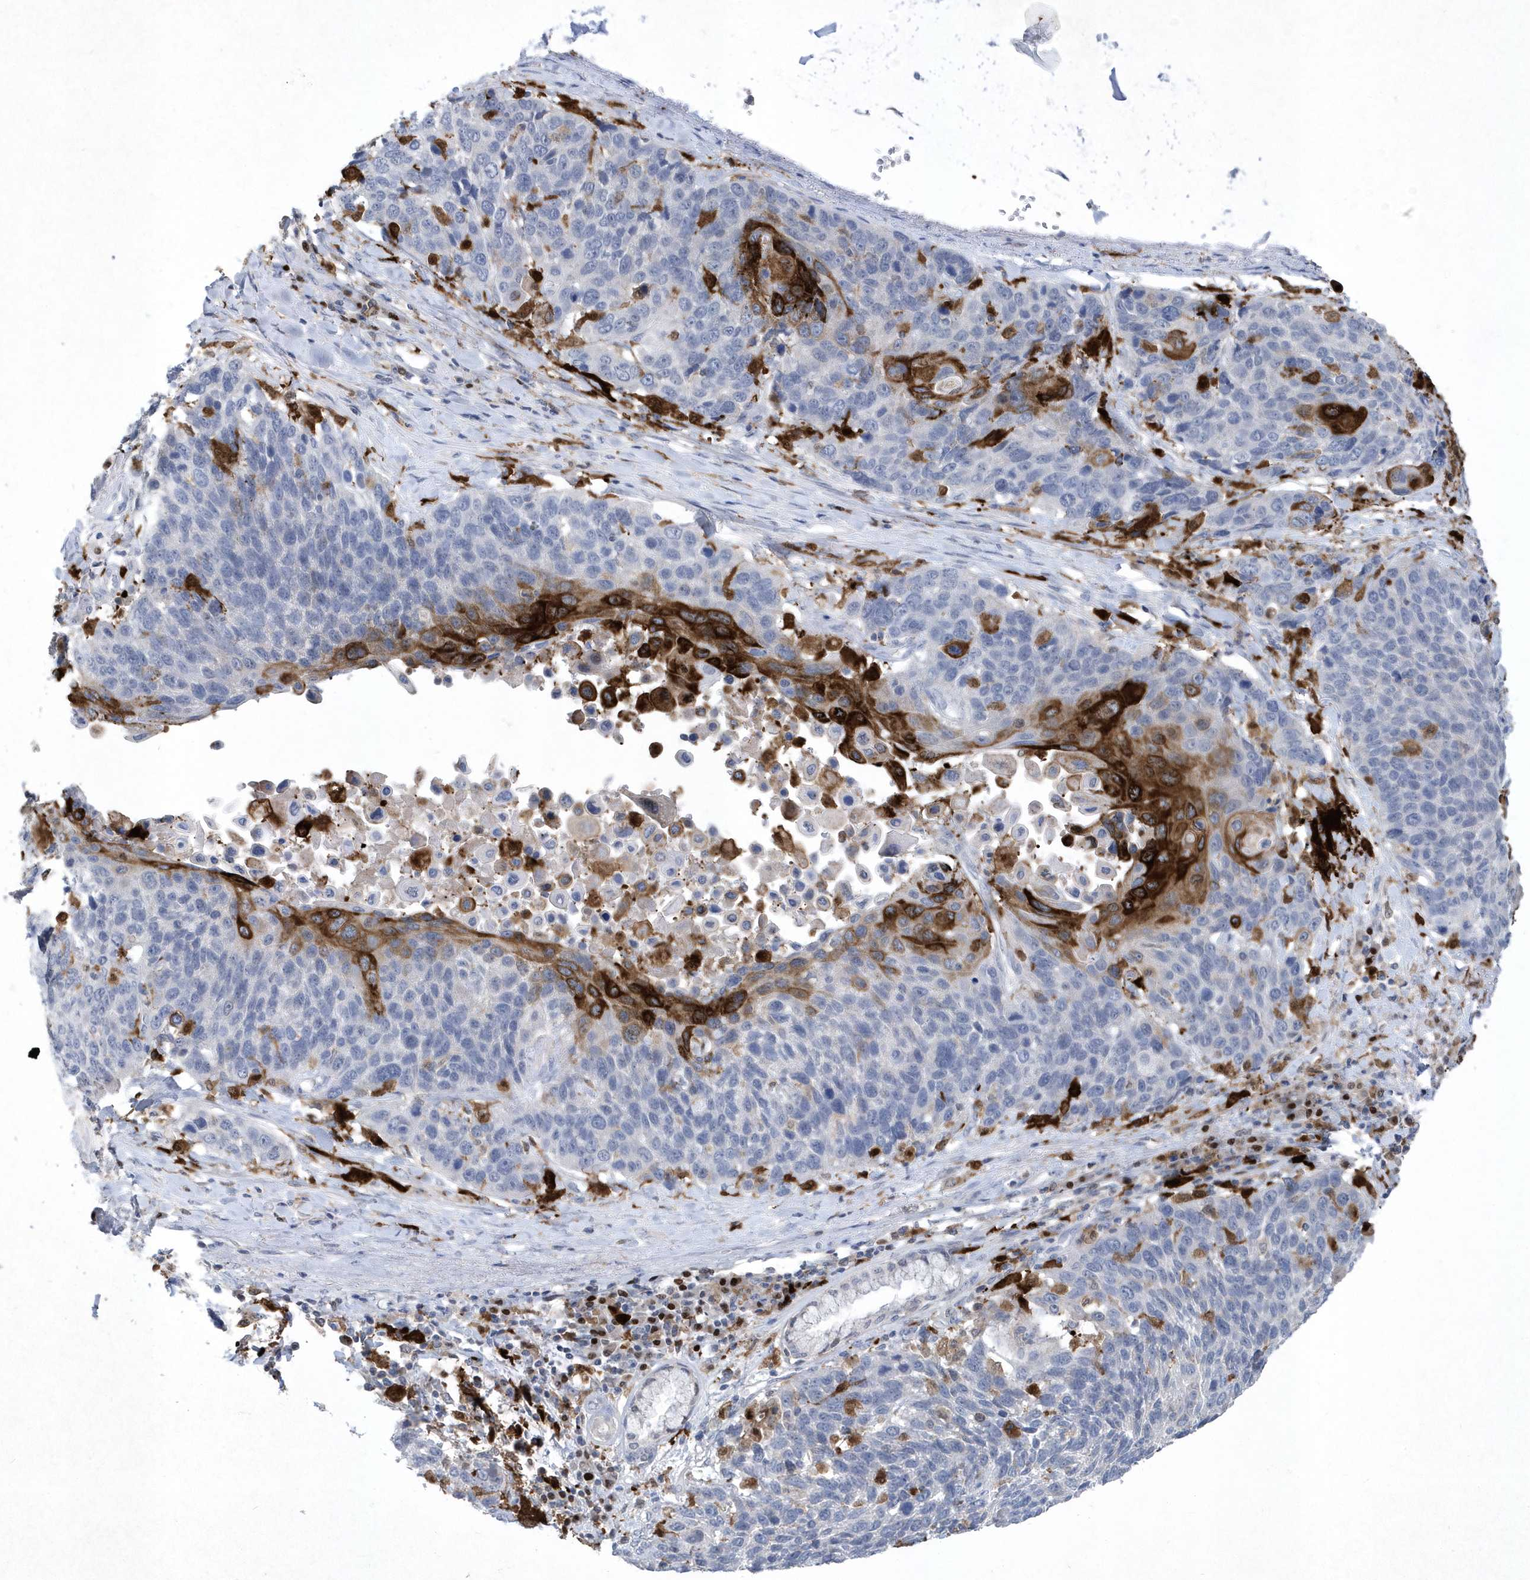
{"staining": {"intensity": "strong", "quantity": "<25%", "location": "cytoplasmic/membranous"}, "tissue": "lung cancer", "cell_type": "Tumor cells", "image_type": "cancer", "snomed": [{"axis": "morphology", "description": "Squamous cell carcinoma, NOS"}, {"axis": "topography", "description": "Lung"}], "caption": "High-power microscopy captured an IHC photomicrograph of lung cancer, revealing strong cytoplasmic/membranous positivity in approximately <25% of tumor cells.", "gene": "BHLHA15", "patient": {"sex": "male", "age": 66}}